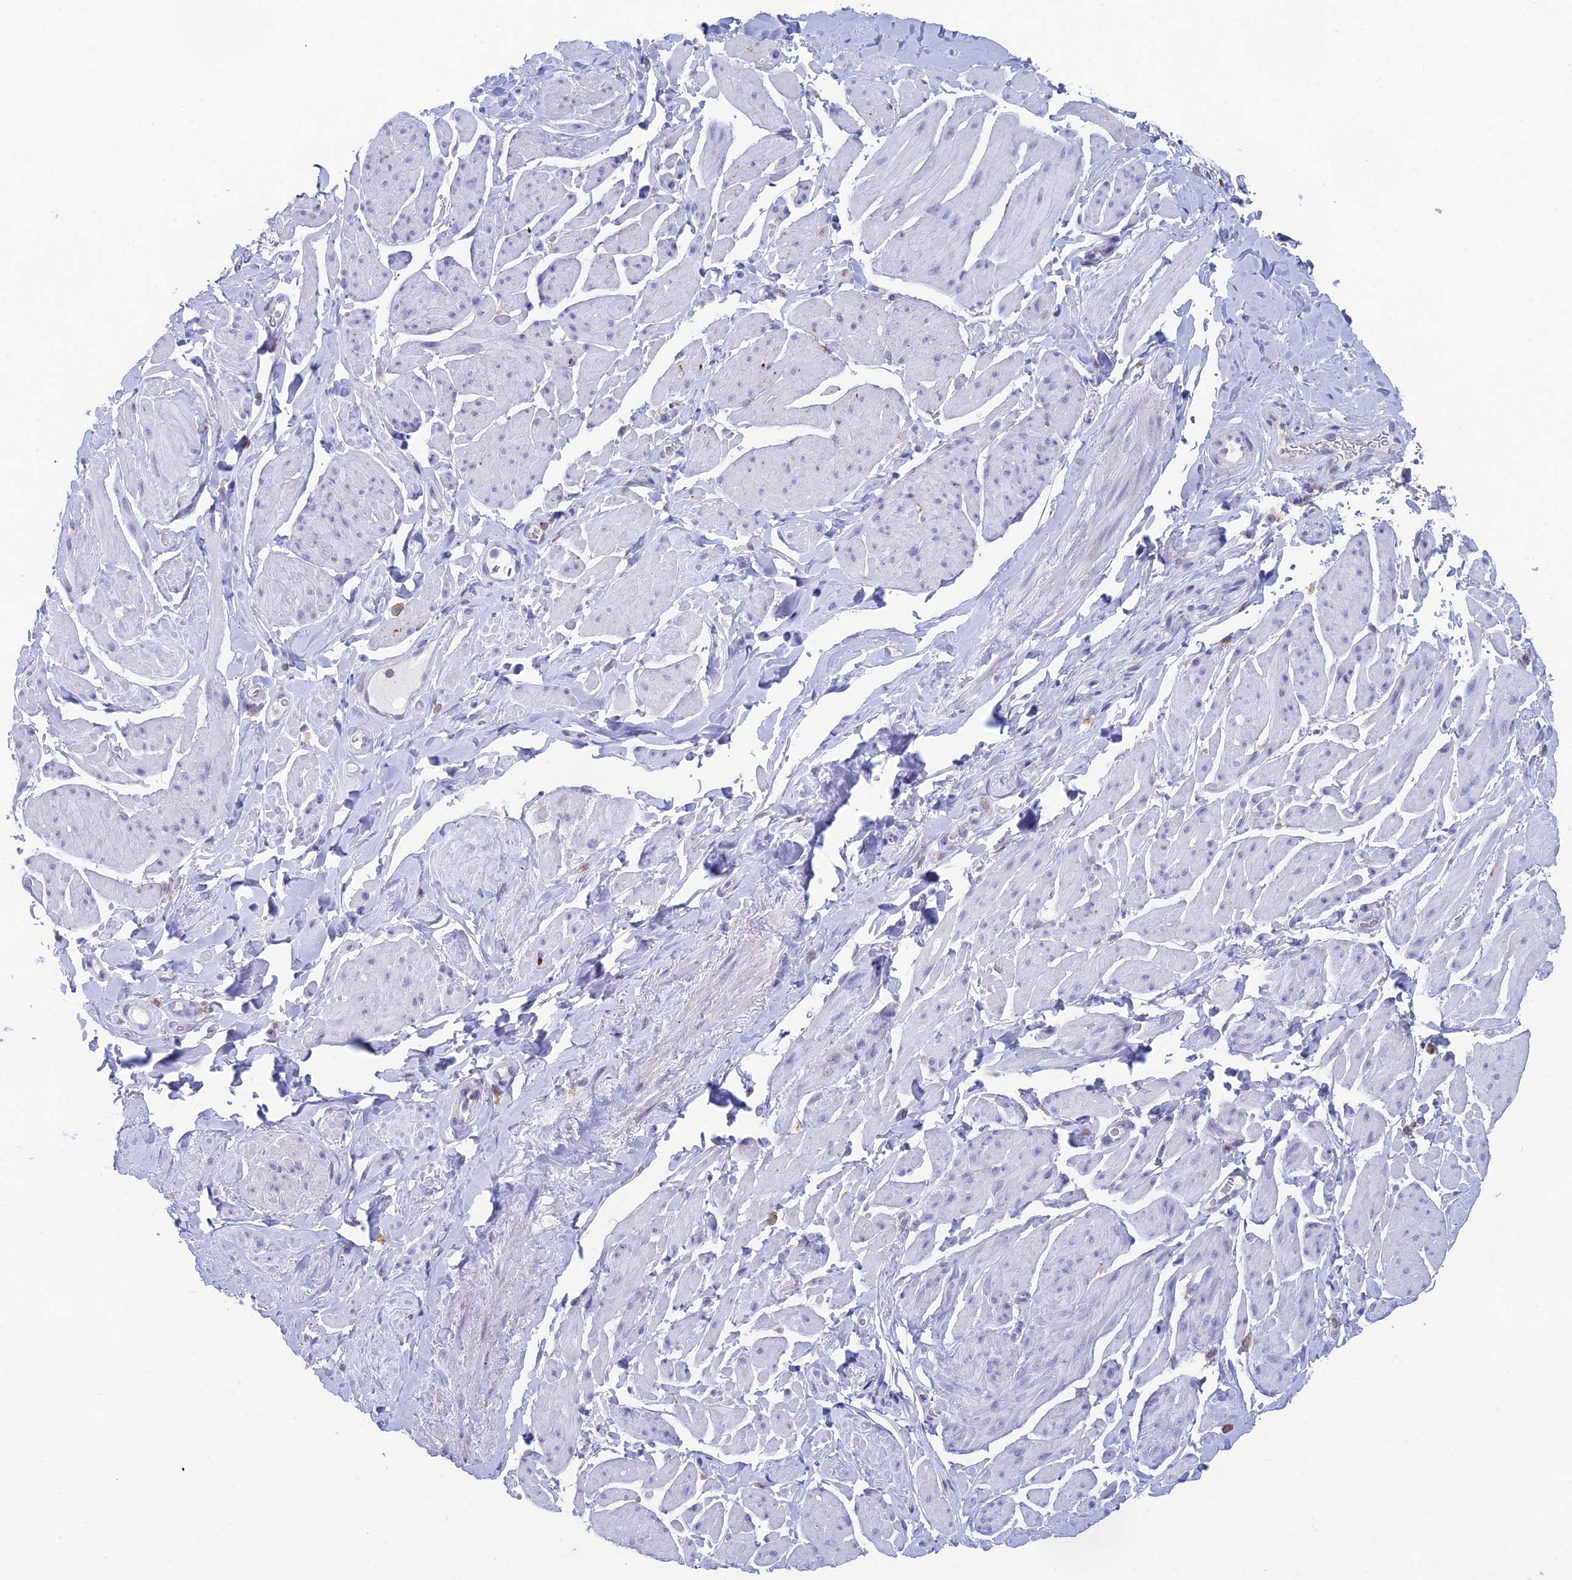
{"staining": {"intensity": "weak", "quantity": "<25%", "location": "cytoplasmic/membranous"}, "tissue": "smooth muscle", "cell_type": "Smooth muscle cells", "image_type": "normal", "snomed": [{"axis": "morphology", "description": "Normal tissue, NOS"}, {"axis": "topography", "description": "Smooth muscle"}, {"axis": "topography", "description": "Peripheral nerve tissue"}], "caption": "The immunohistochemistry photomicrograph has no significant expression in smooth muscle cells of smooth muscle. The staining is performed using DAB brown chromogen with nuclei counter-stained in using hematoxylin.", "gene": "WDR35", "patient": {"sex": "male", "age": 69}}